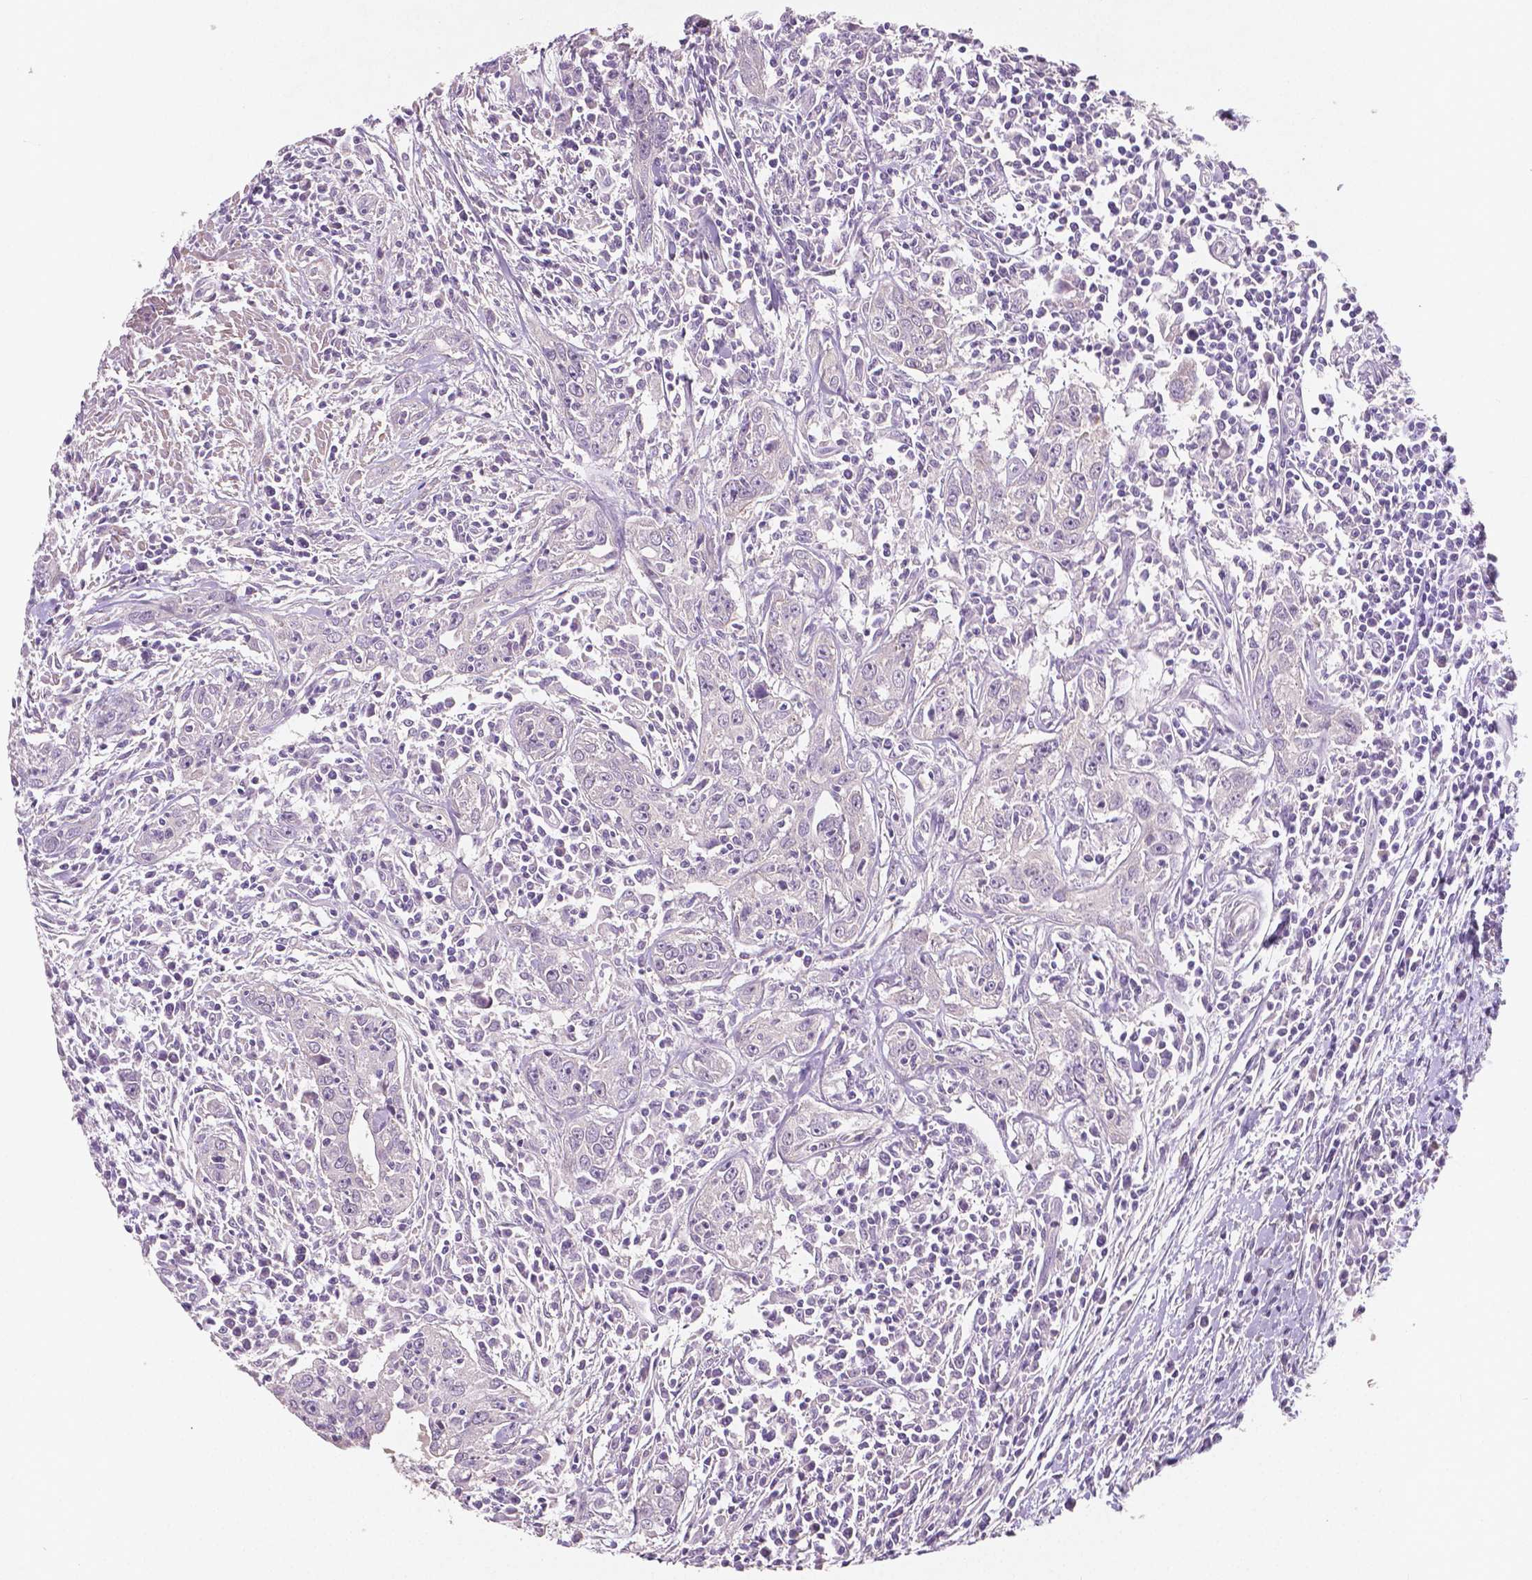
{"staining": {"intensity": "negative", "quantity": "none", "location": "none"}, "tissue": "urothelial cancer", "cell_type": "Tumor cells", "image_type": "cancer", "snomed": [{"axis": "morphology", "description": "Urothelial carcinoma, High grade"}, {"axis": "topography", "description": "Urinary bladder"}], "caption": "High magnification brightfield microscopy of high-grade urothelial carcinoma stained with DAB (3,3'-diaminobenzidine) (brown) and counterstained with hematoxylin (blue): tumor cells show no significant positivity.", "gene": "LSM14B", "patient": {"sex": "male", "age": 83}}